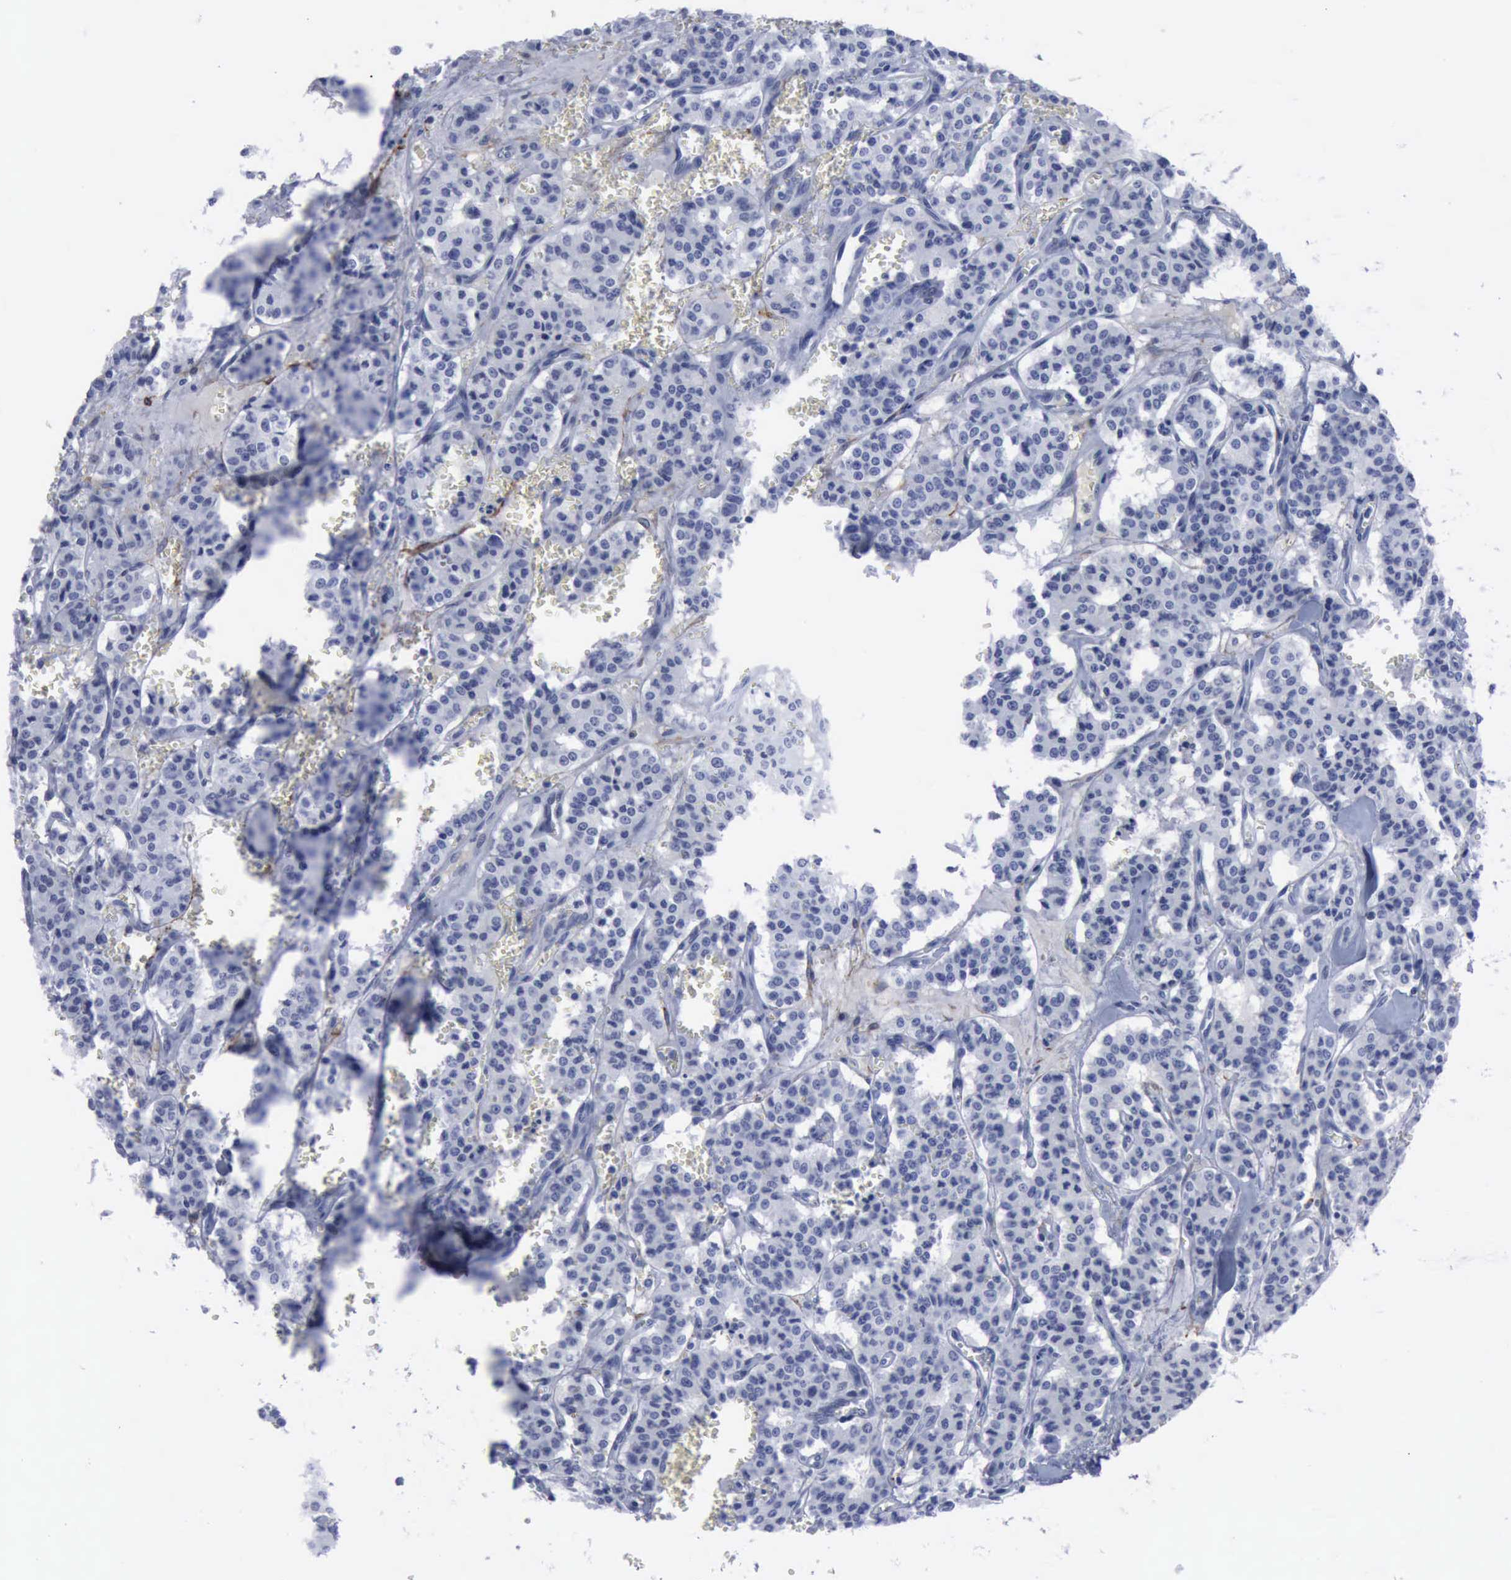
{"staining": {"intensity": "negative", "quantity": "none", "location": "none"}, "tissue": "carcinoid", "cell_type": "Tumor cells", "image_type": "cancer", "snomed": [{"axis": "morphology", "description": "Carcinoid, malignant, NOS"}, {"axis": "topography", "description": "Bronchus"}], "caption": "This is an immunohistochemistry (IHC) histopathology image of human carcinoid (malignant). There is no staining in tumor cells.", "gene": "NGFR", "patient": {"sex": "male", "age": 55}}